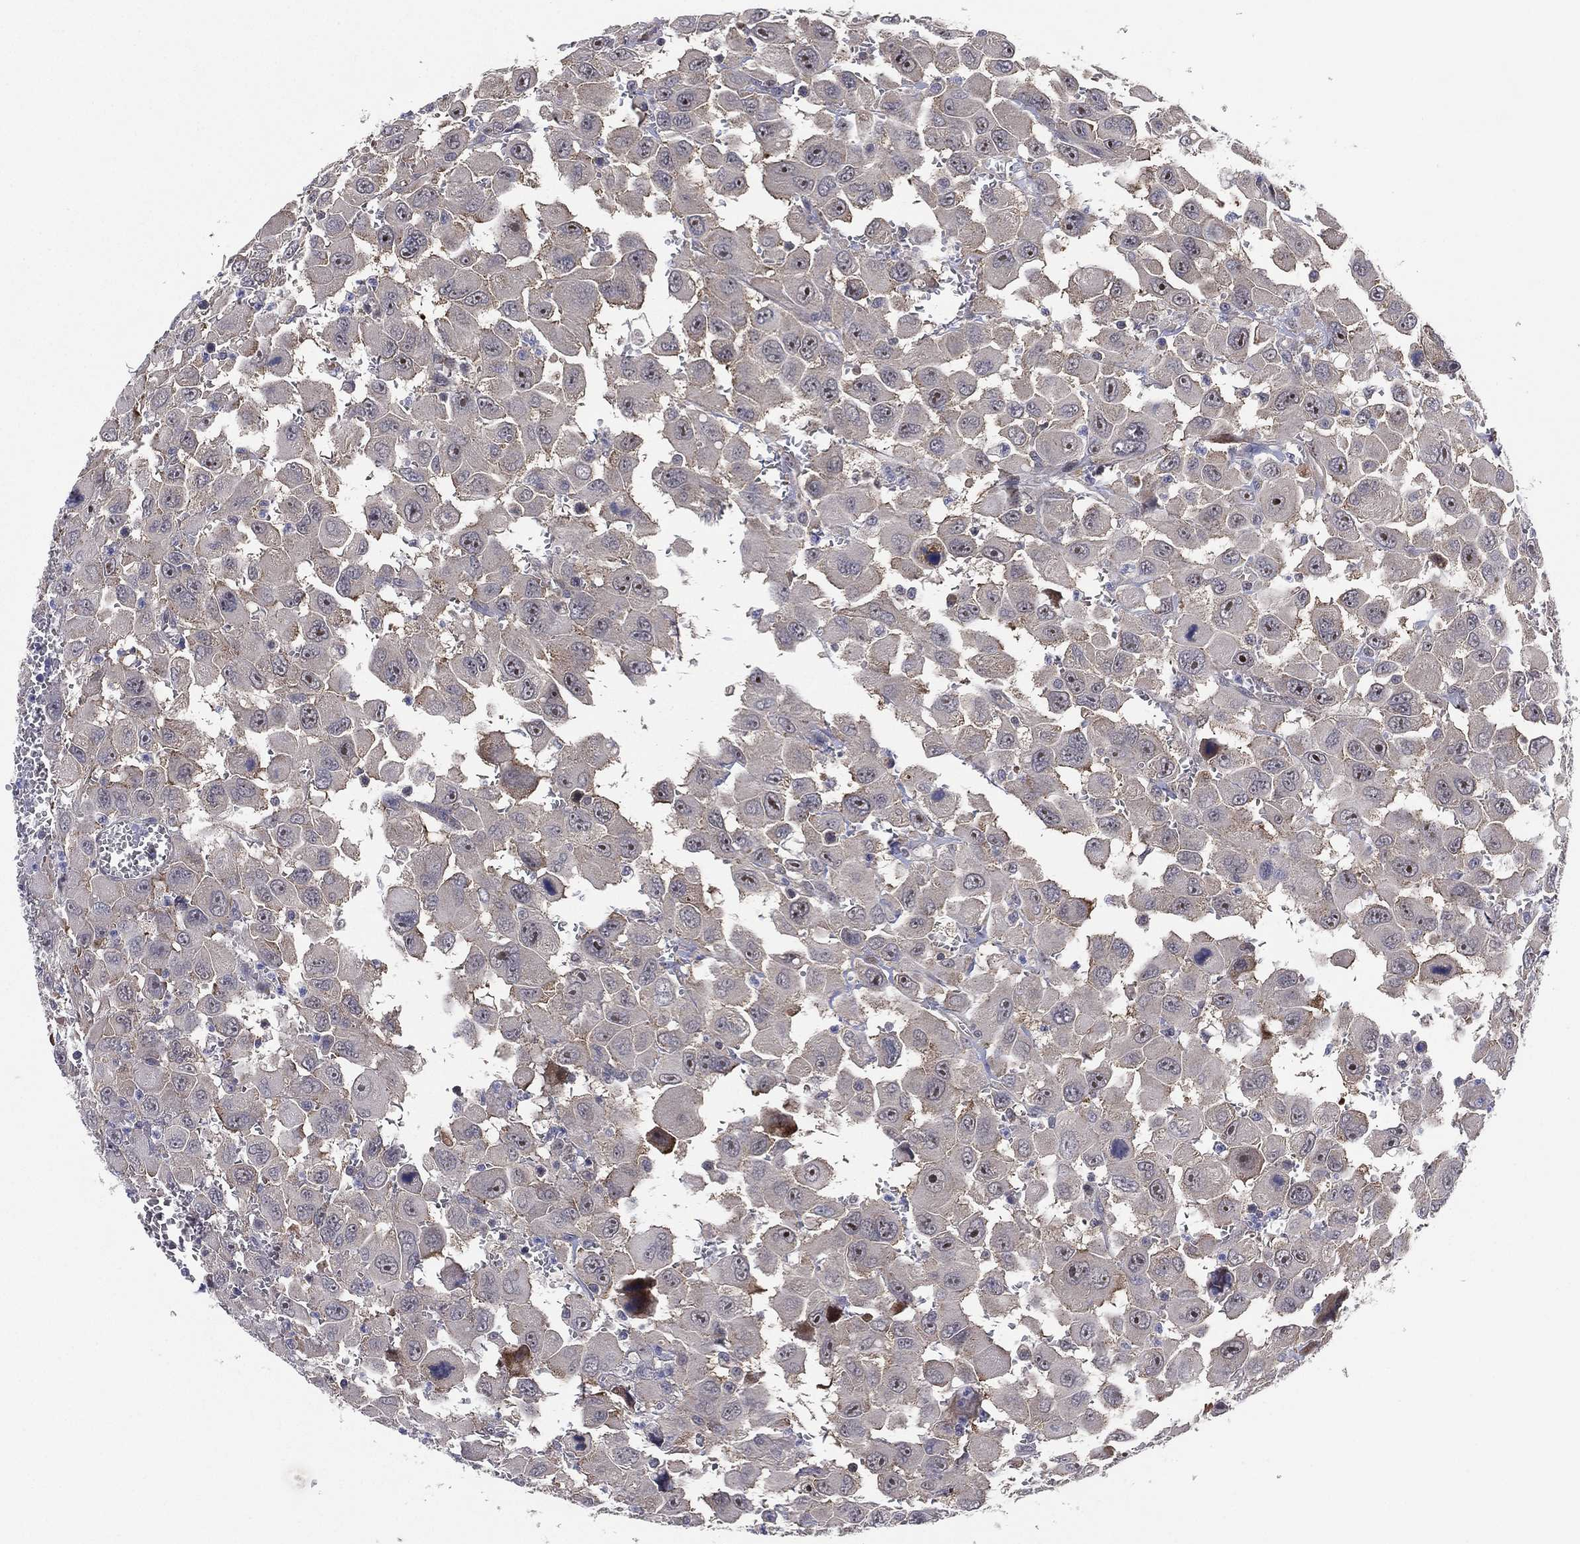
{"staining": {"intensity": "negative", "quantity": "none", "location": "none"}, "tissue": "head and neck cancer", "cell_type": "Tumor cells", "image_type": "cancer", "snomed": [{"axis": "morphology", "description": "Squamous cell carcinoma, NOS"}, {"axis": "morphology", "description": "Squamous cell carcinoma, metastatic, NOS"}, {"axis": "topography", "description": "Oral tissue"}, {"axis": "topography", "description": "Head-Neck"}], "caption": "This is an IHC micrograph of head and neck cancer (squamous cell carcinoma). There is no staining in tumor cells.", "gene": "KAT14", "patient": {"sex": "female", "age": 85}}